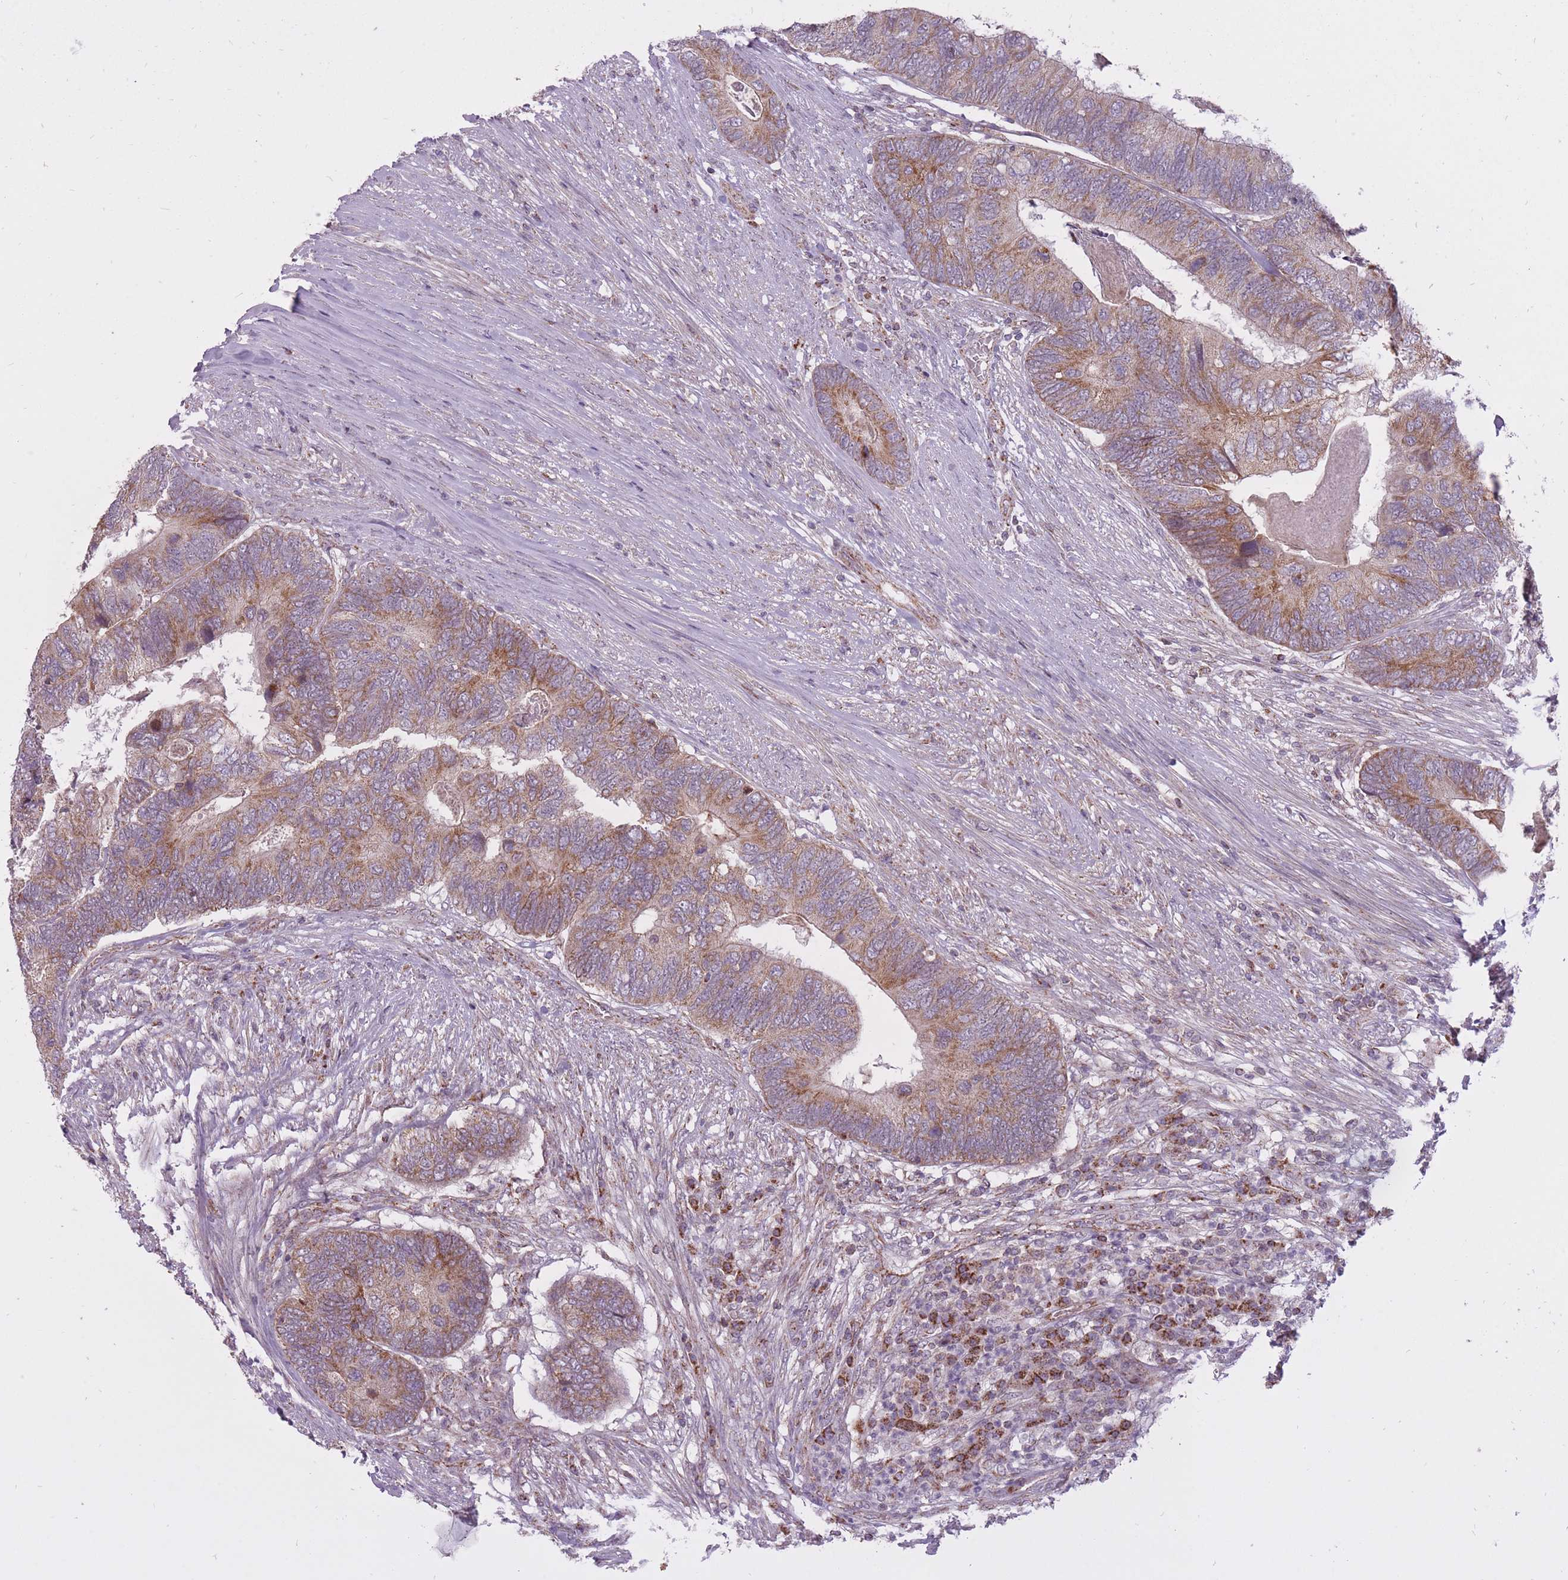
{"staining": {"intensity": "moderate", "quantity": "25%-75%", "location": "cytoplasmic/membranous"}, "tissue": "colorectal cancer", "cell_type": "Tumor cells", "image_type": "cancer", "snomed": [{"axis": "morphology", "description": "Adenocarcinoma, NOS"}, {"axis": "topography", "description": "Colon"}], "caption": "Immunohistochemistry (IHC) image of human colorectal cancer (adenocarcinoma) stained for a protein (brown), which shows medium levels of moderate cytoplasmic/membranous staining in approximately 25%-75% of tumor cells.", "gene": "LIN7C", "patient": {"sex": "female", "age": 67}}